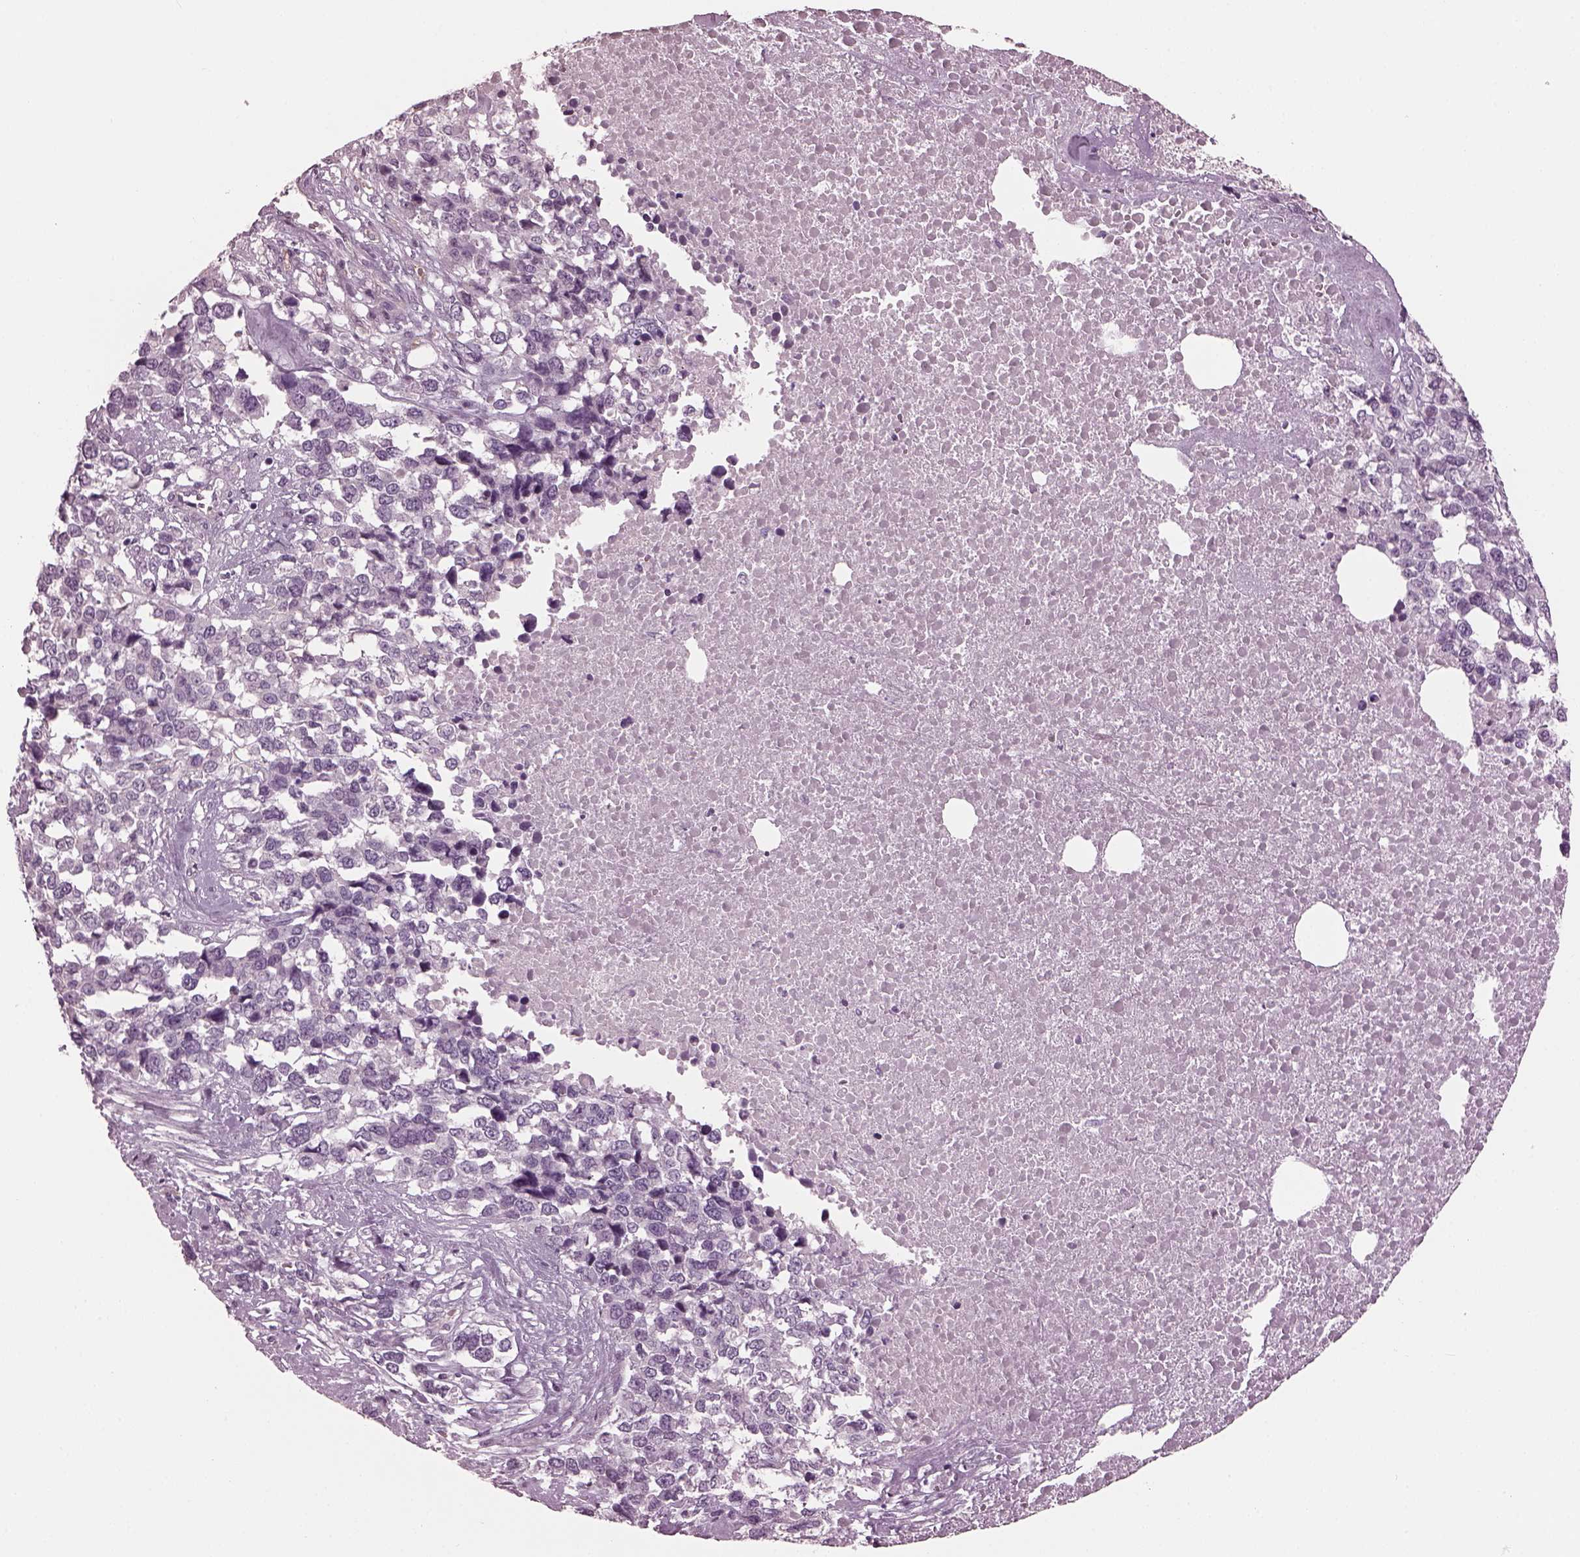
{"staining": {"intensity": "negative", "quantity": "none", "location": "none"}, "tissue": "melanoma", "cell_type": "Tumor cells", "image_type": "cancer", "snomed": [{"axis": "morphology", "description": "Malignant melanoma, Metastatic site"}, {"axis": "topography", "description": "Skin"}], "caption": "The immunohistochemistry (IHC) image has no significant staining in tumor cells of malignant melanoma (metastatic site) tissue. Nuclei are stained in blue.", "gene": "EIF4E1B", "patient": {"sex": "male", "age": 84}}